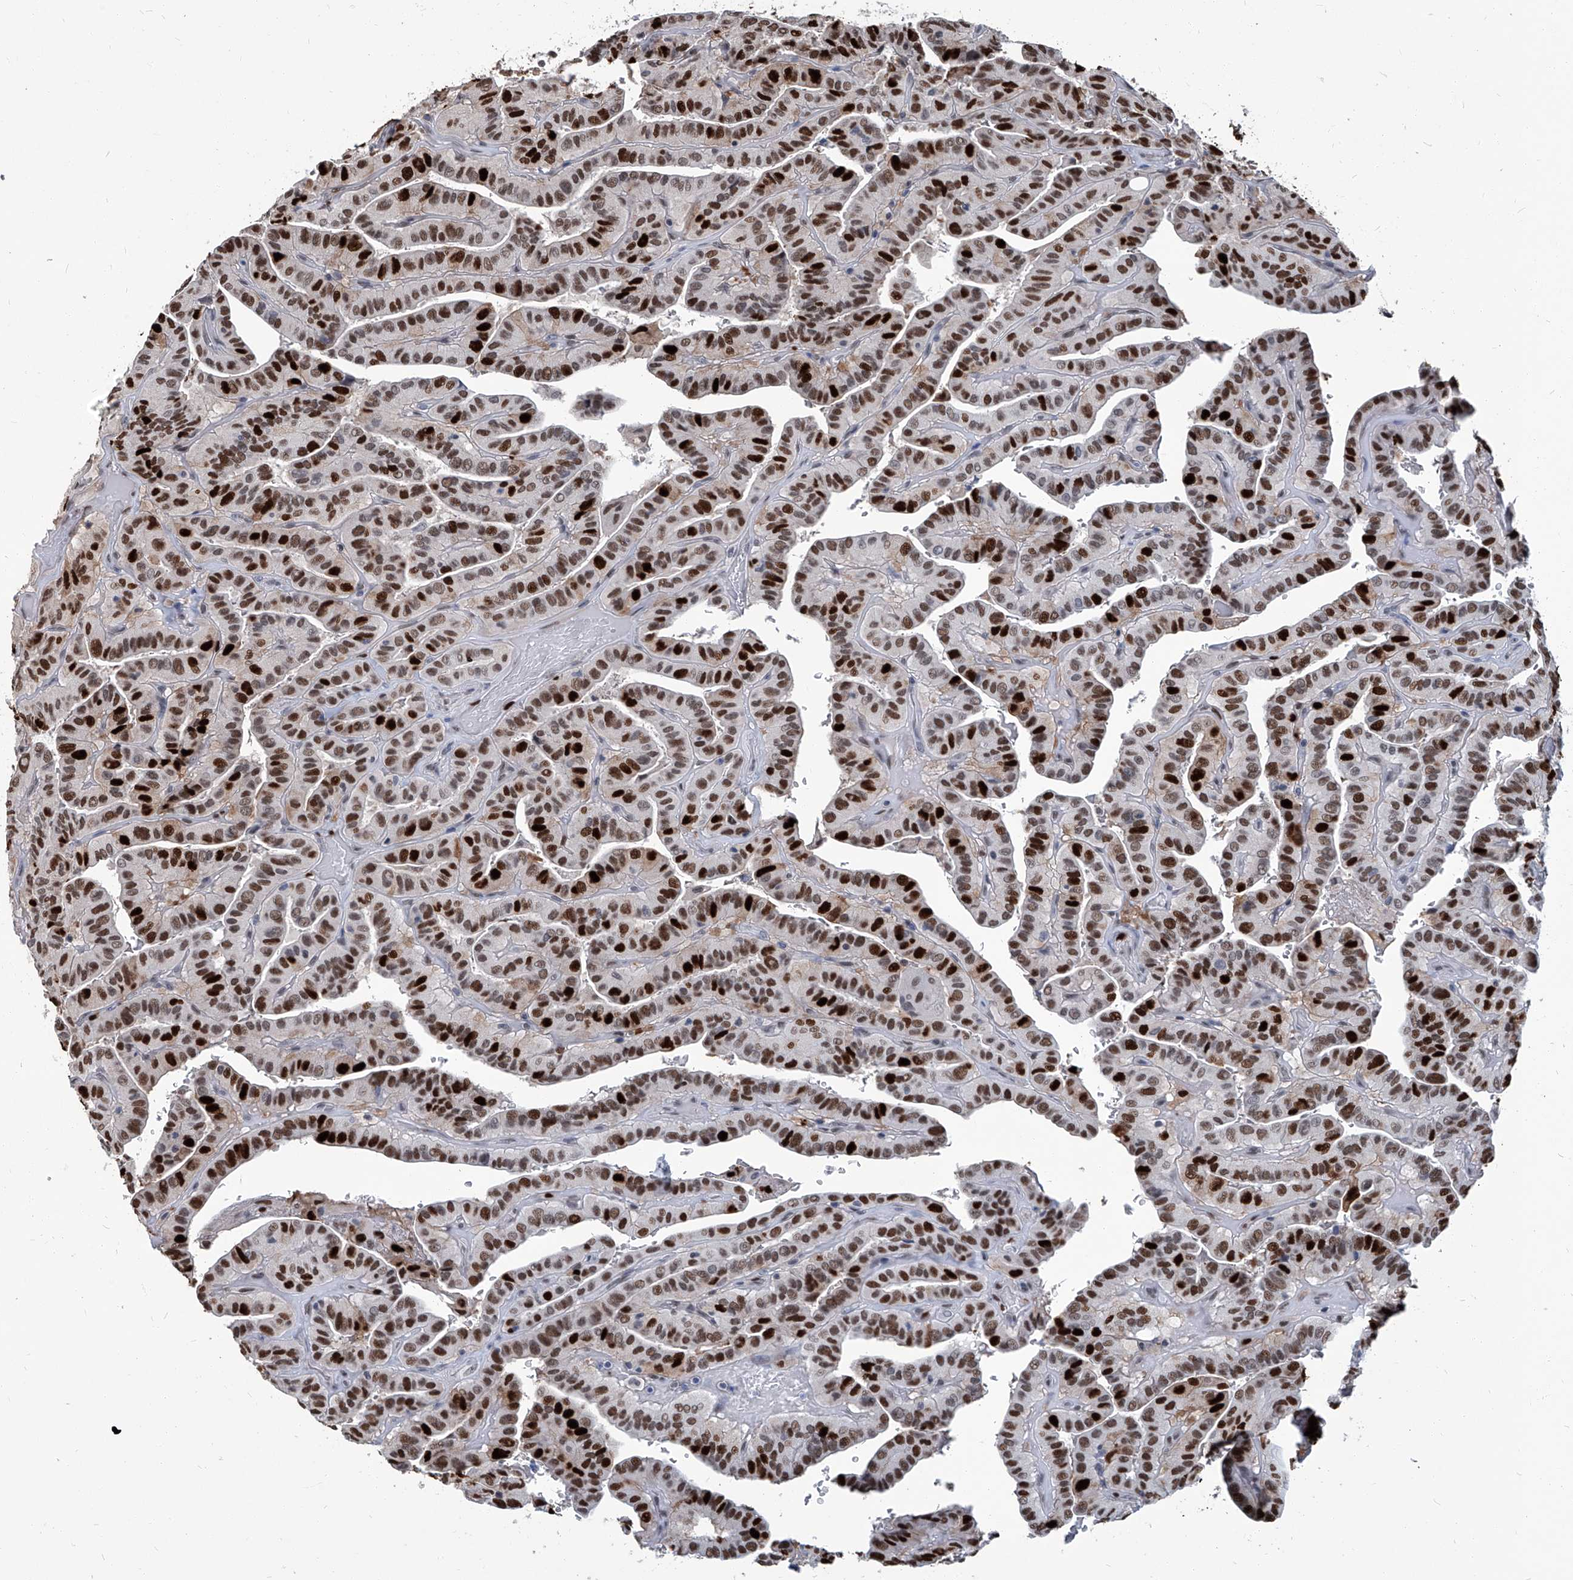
{"staining": {"intensity": "strong", "quantity": ">75%", "location": "nuclear"}, "tissue": "thyroid cancer", "cell_type": "Tumor cells", "image_type": "cancer", "snomed": [{"axis": "morphology", "description": "Papillary adenocarcinoma, NOS"}, {"axis": "topography", "description": "Thyroid gland"}], "caption": "An immunohistochemistry (IHC) photomicrograph of neoplastic tissue is shown. Protein staining in brown shows strong nuclear positivity in thyroid cancer (papillary adenocarcinoma) within tumor cells.", "gene": "PCNA", "patient": {"sex": "male", "age": 77}}